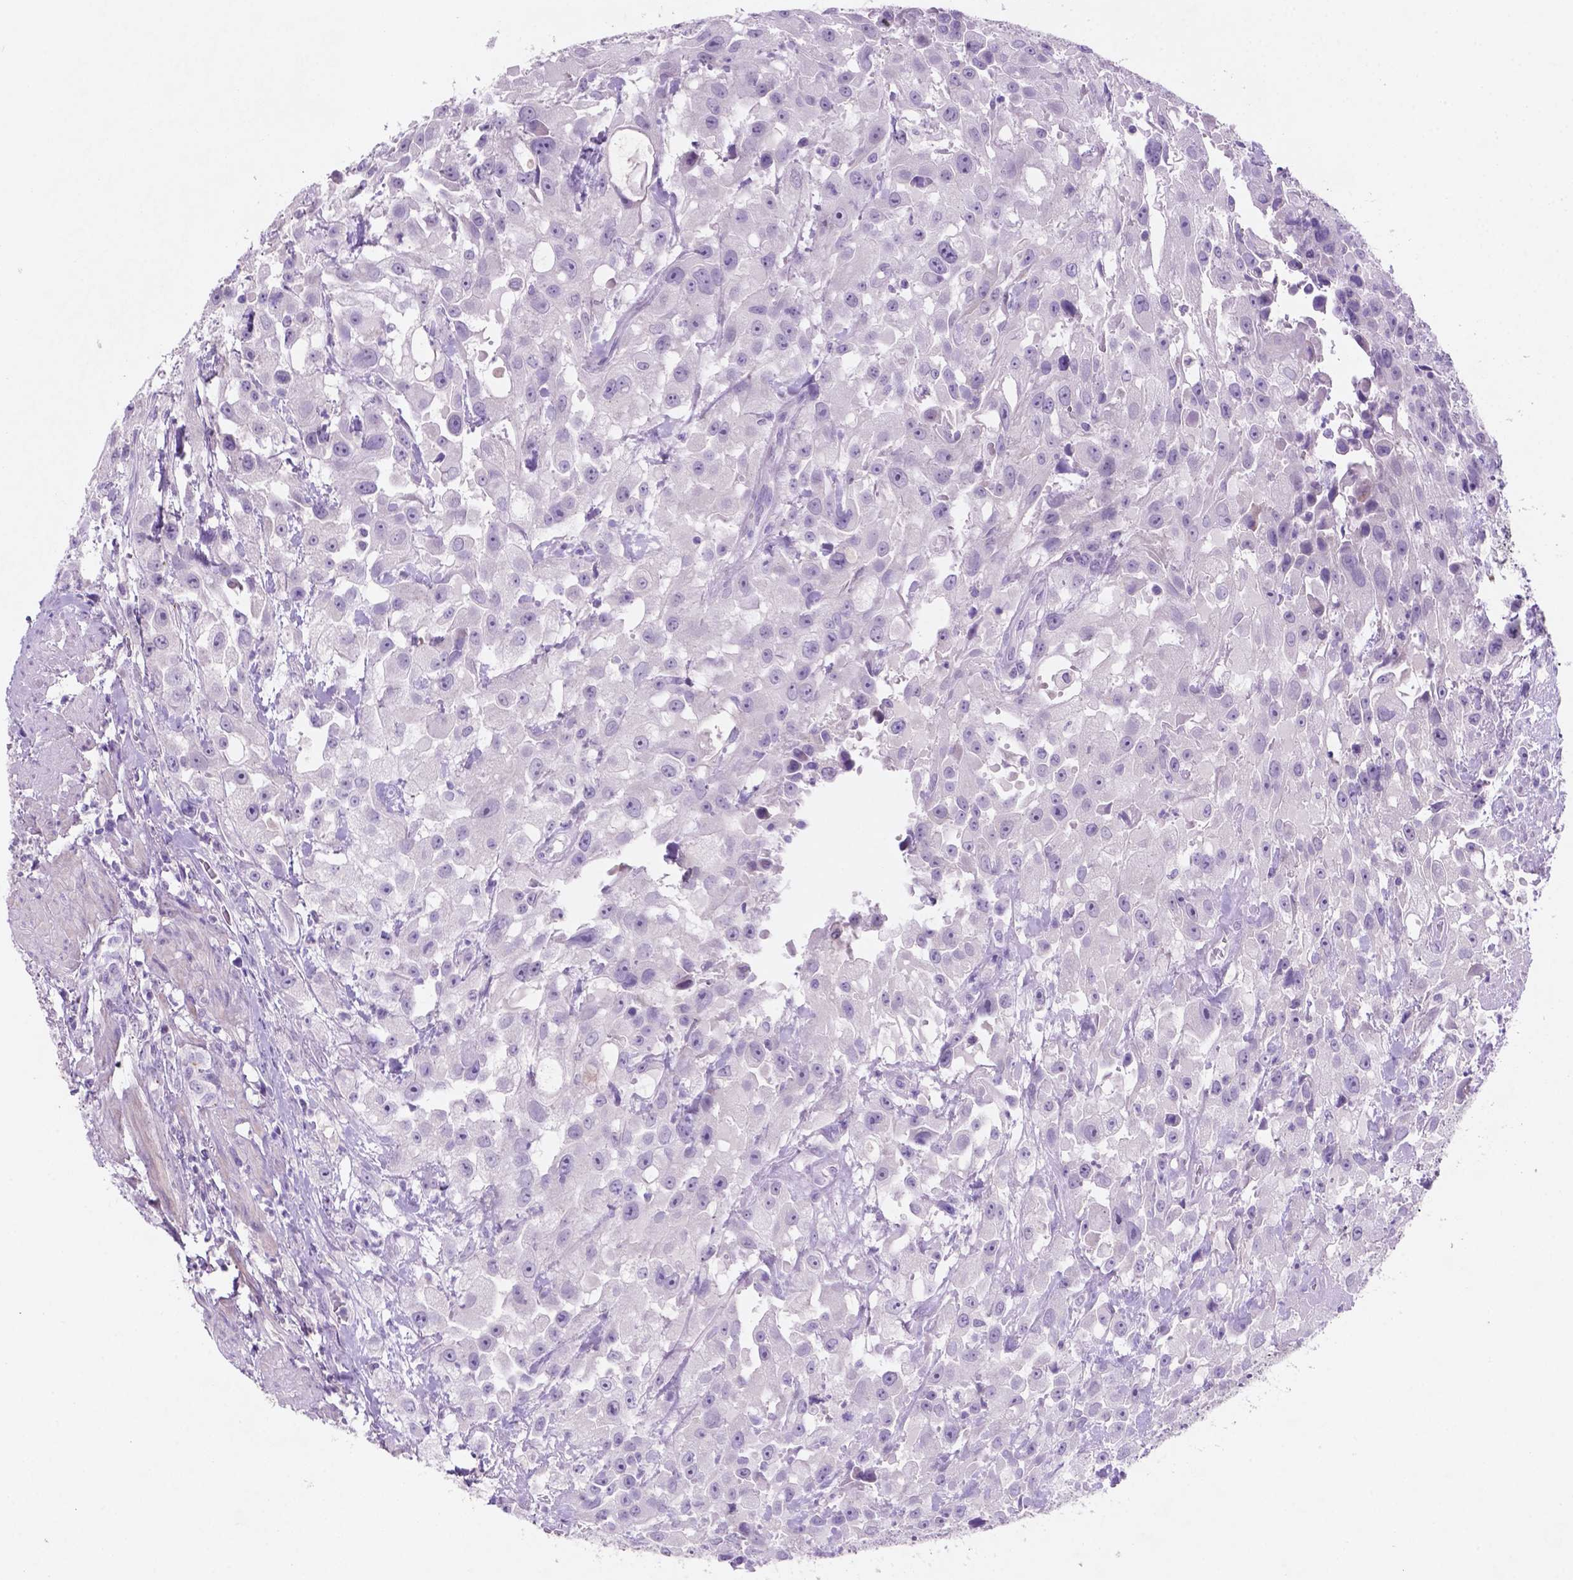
{"staining": {"intensity": "negative", "quantity": "none", "location": "none"}, "tissue": "urothelial cancer", "cell_type": "Tumor cells", "image_type": "cancer", "snomed": [{"axis": "morphology", "description": "Urothelial carcinoma, High grade"}, {"axis": "topography", "description": "Urinary bladder"}], "caption": "Tumor cells show no significant expression in urothelial carcinoma (high-grade).", "gene": "EBLN2", "patient": {"sex": "male", "age": 79}}